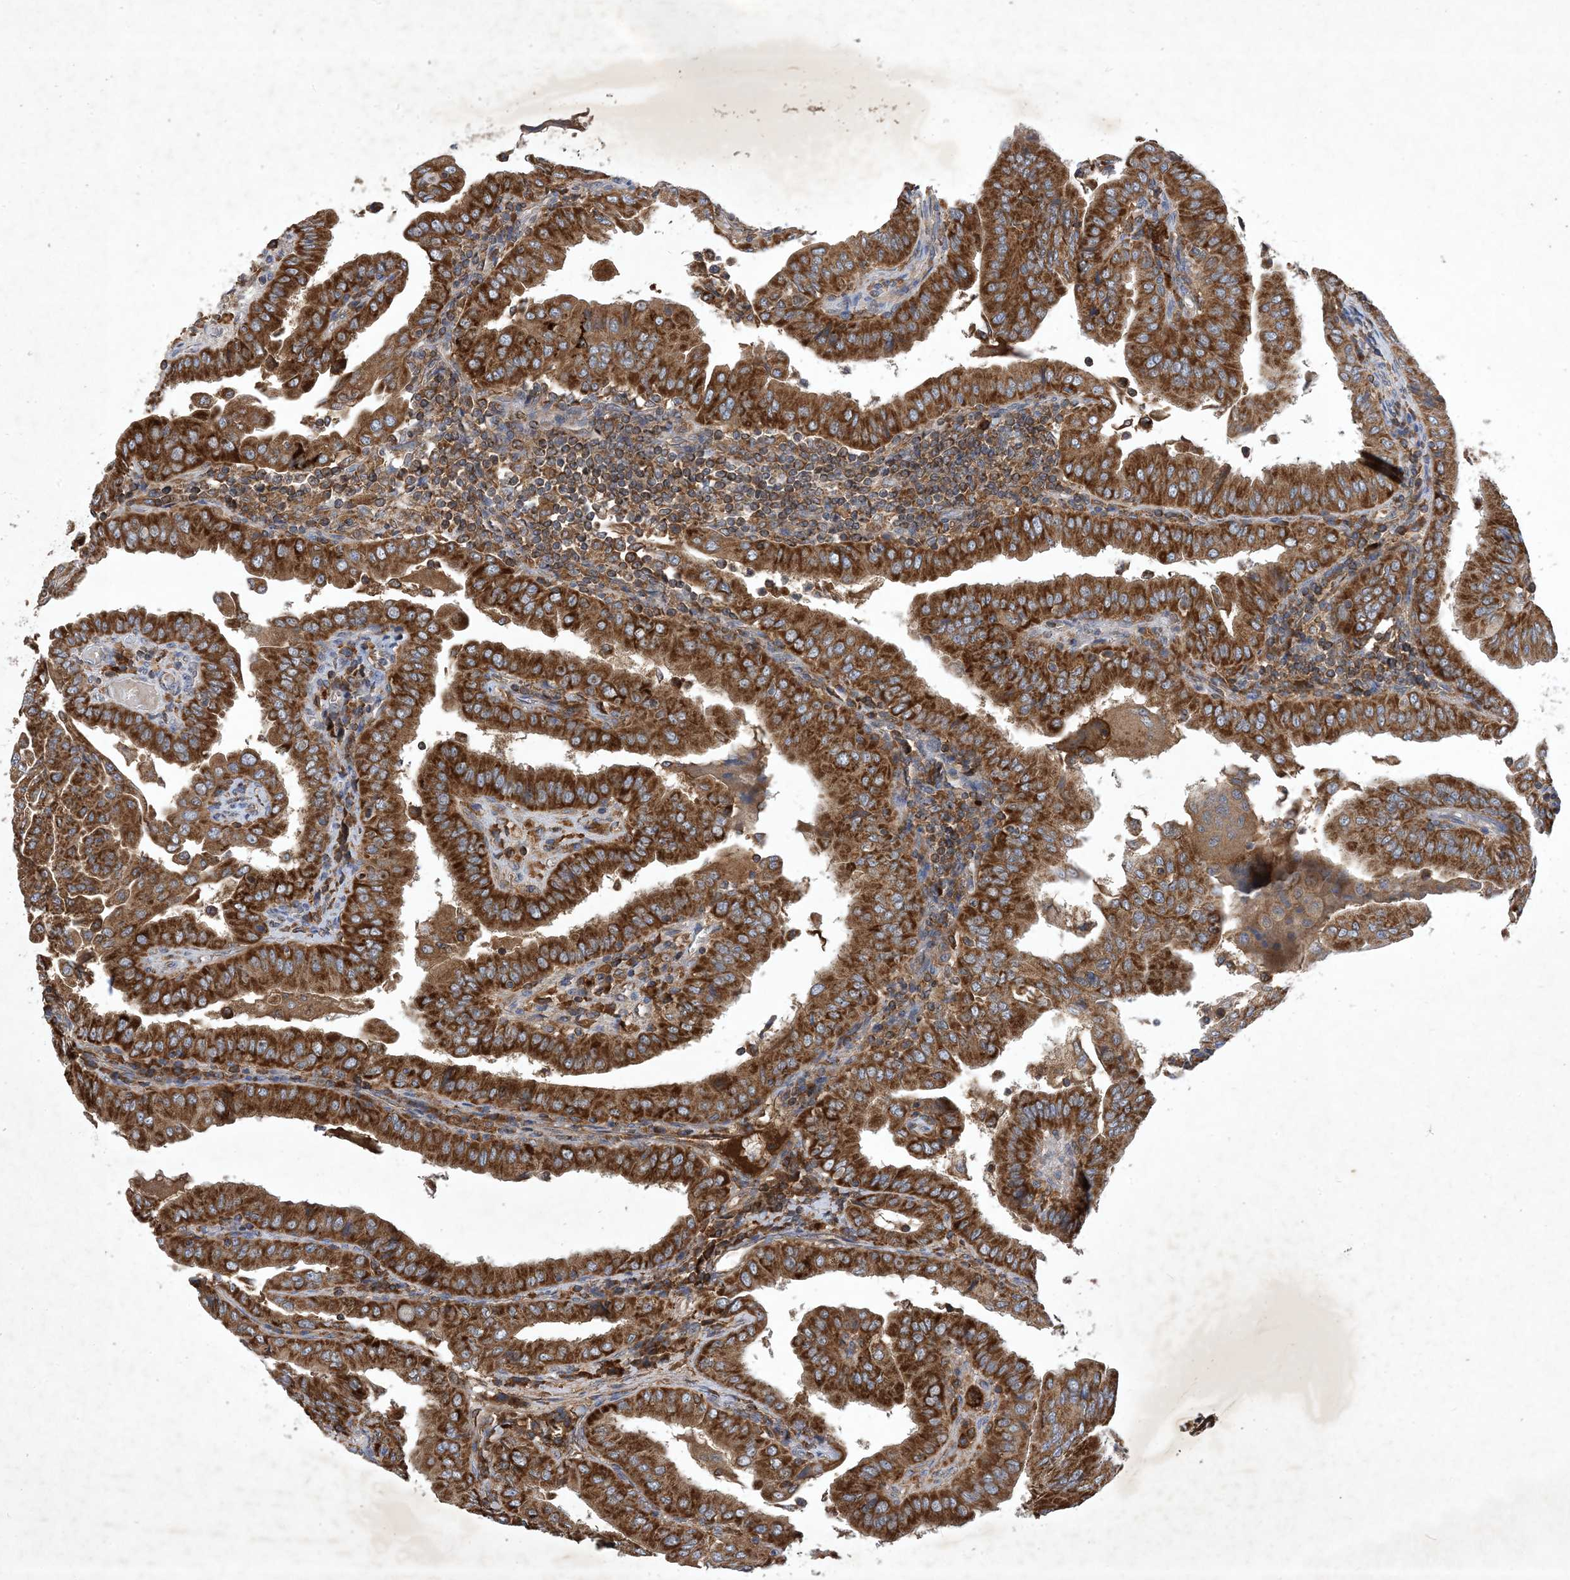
{"staining": {"intensity": "strong", "quantity": ">75%", "location": "cytoplasmic/membranous"}, "tissue": "thyroid cancer", "cell_type": "Tumor cells", "image_type": "cancer", "snomed": [{"axis": "morphology", "description": "Papillary adenocarcinoma, NOS"}, {"axis": "topography", "description": "Thyroid gland"}], "caption": "Immunohistochemical staining of human papillary adenocarcinoma (thyroid) exhibits high levels of strong cytoplasmic/membranous staining in approximately >75% of tumor cells.", "gene": "STK19", "patient": {"sex": "male", "age": 33}}